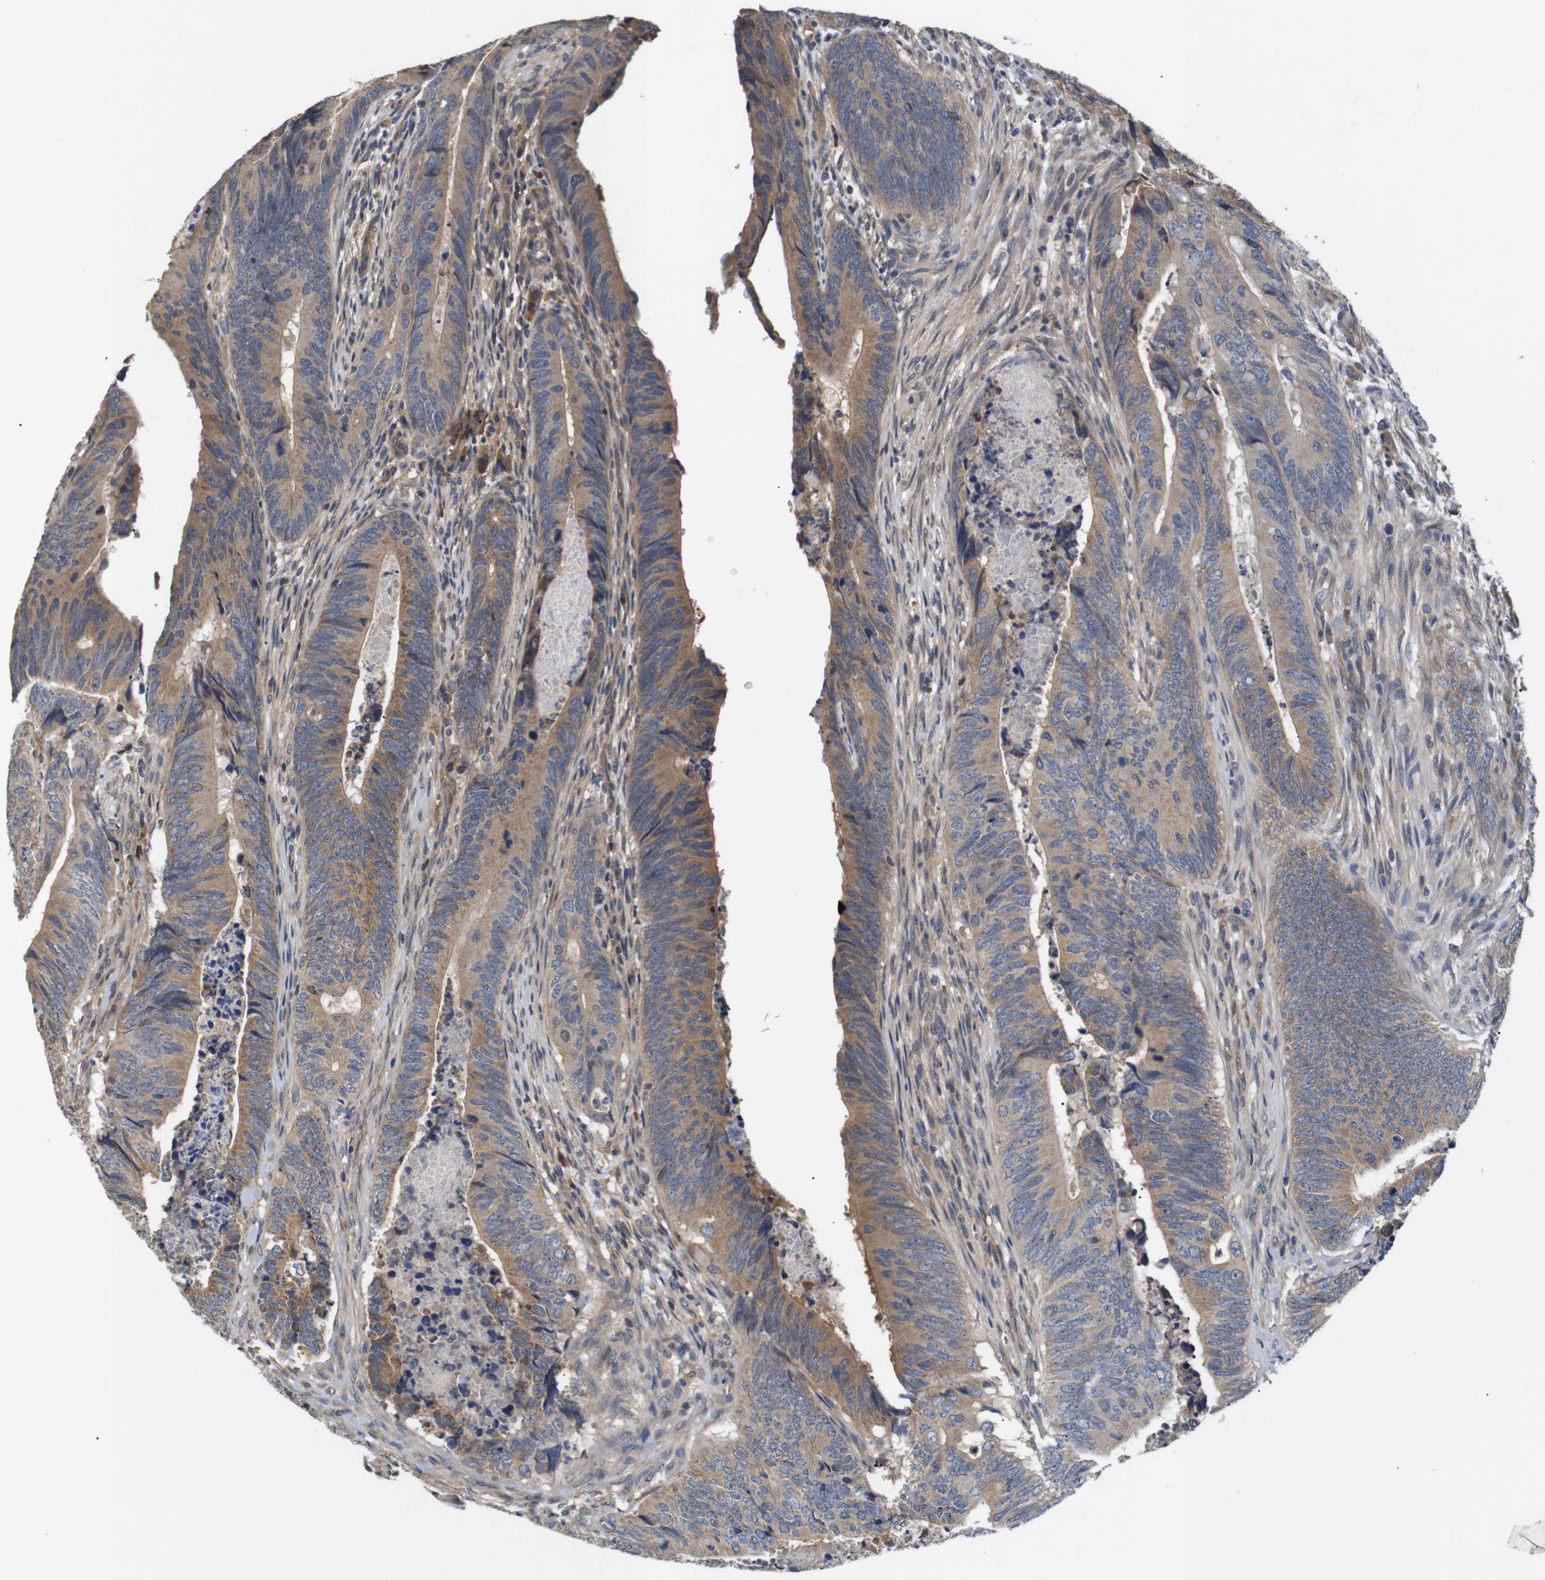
{"staining": {"intensity": "moderate", "quantity": ">75%", "location": "cytoplasmic/membranous"}, "tissue": "colorectal cancer", "cell_type": "Tumor cells", "image_type": "cancer", "snomed": [{"axis": "morphology", "description": "Normal tissue, NOS"}, {"axis": "morphology", "description": "Adenocarcinoma, NOS"}, {"axis": "topography", "description": "Colon"}], "caption": "Human colorectal adenocarcinoma stained for a protein (brown) demonstrates moderate cytoplasmic/membranous positive positivity in approximately >75% of tumor cells.", "gene": "RIPK1", "patient": {"sex": "male", "age": 56}}